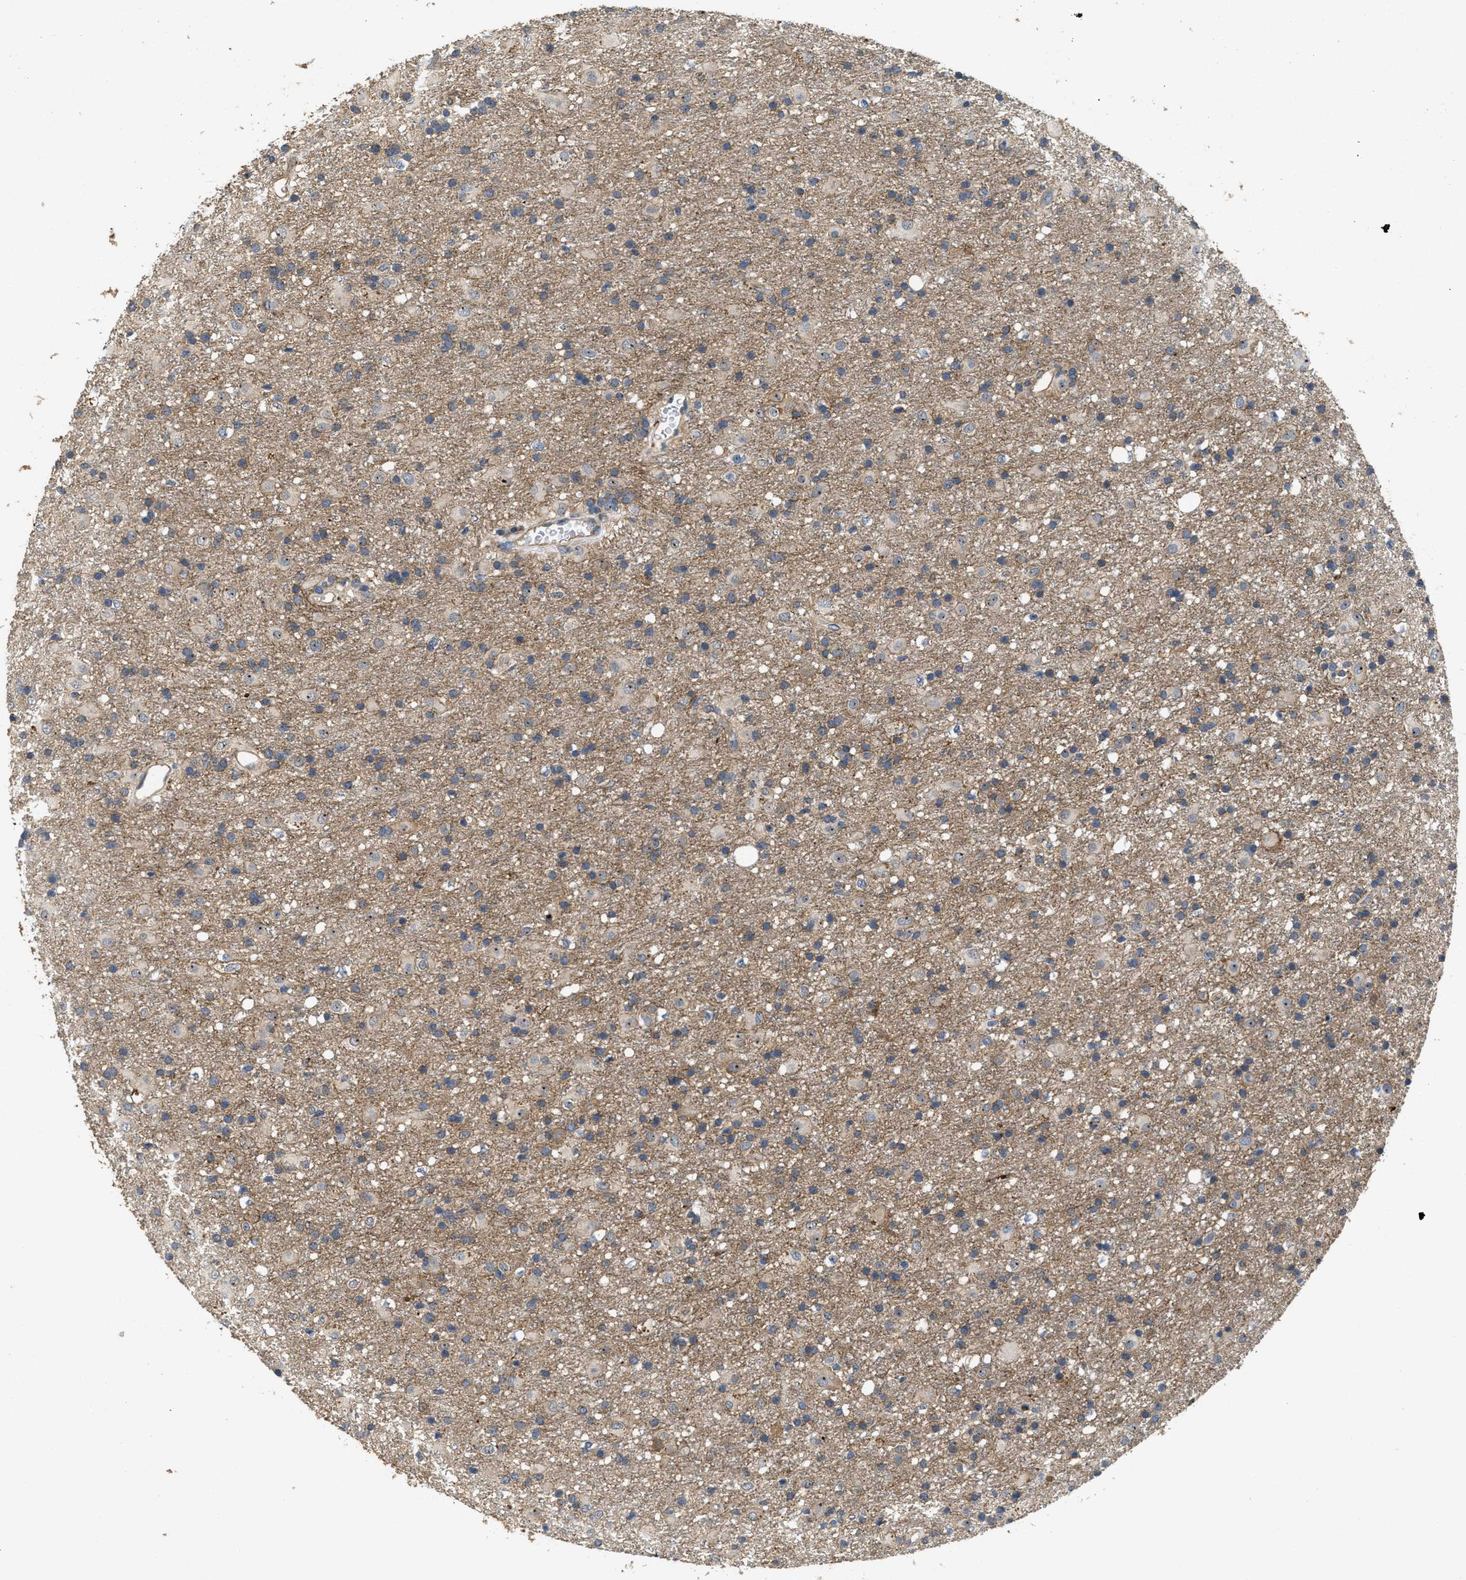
{"staining": {"intensity": "weak", "quantity": ">75%", "location": "cytoplasmic/membranous"}, "tissue": "glioma", "cell_type": "Tumor cells", "image_type": "cancer", "snomed": [{"axis": "morphology", "description": "Glioma, malignant, Low grade"}, {"axis": "topography", "description": "Brain"}], "caption": "The histopathology image displays staining of glioma, revealing weak cytoplasmic/membranous protein positivity (brown color) within tumor cells. The protein is shown in brown color, while the nuclei are stained blue.", "gene": "OSMR", "patient": {"sex": "male", "age": 65}}